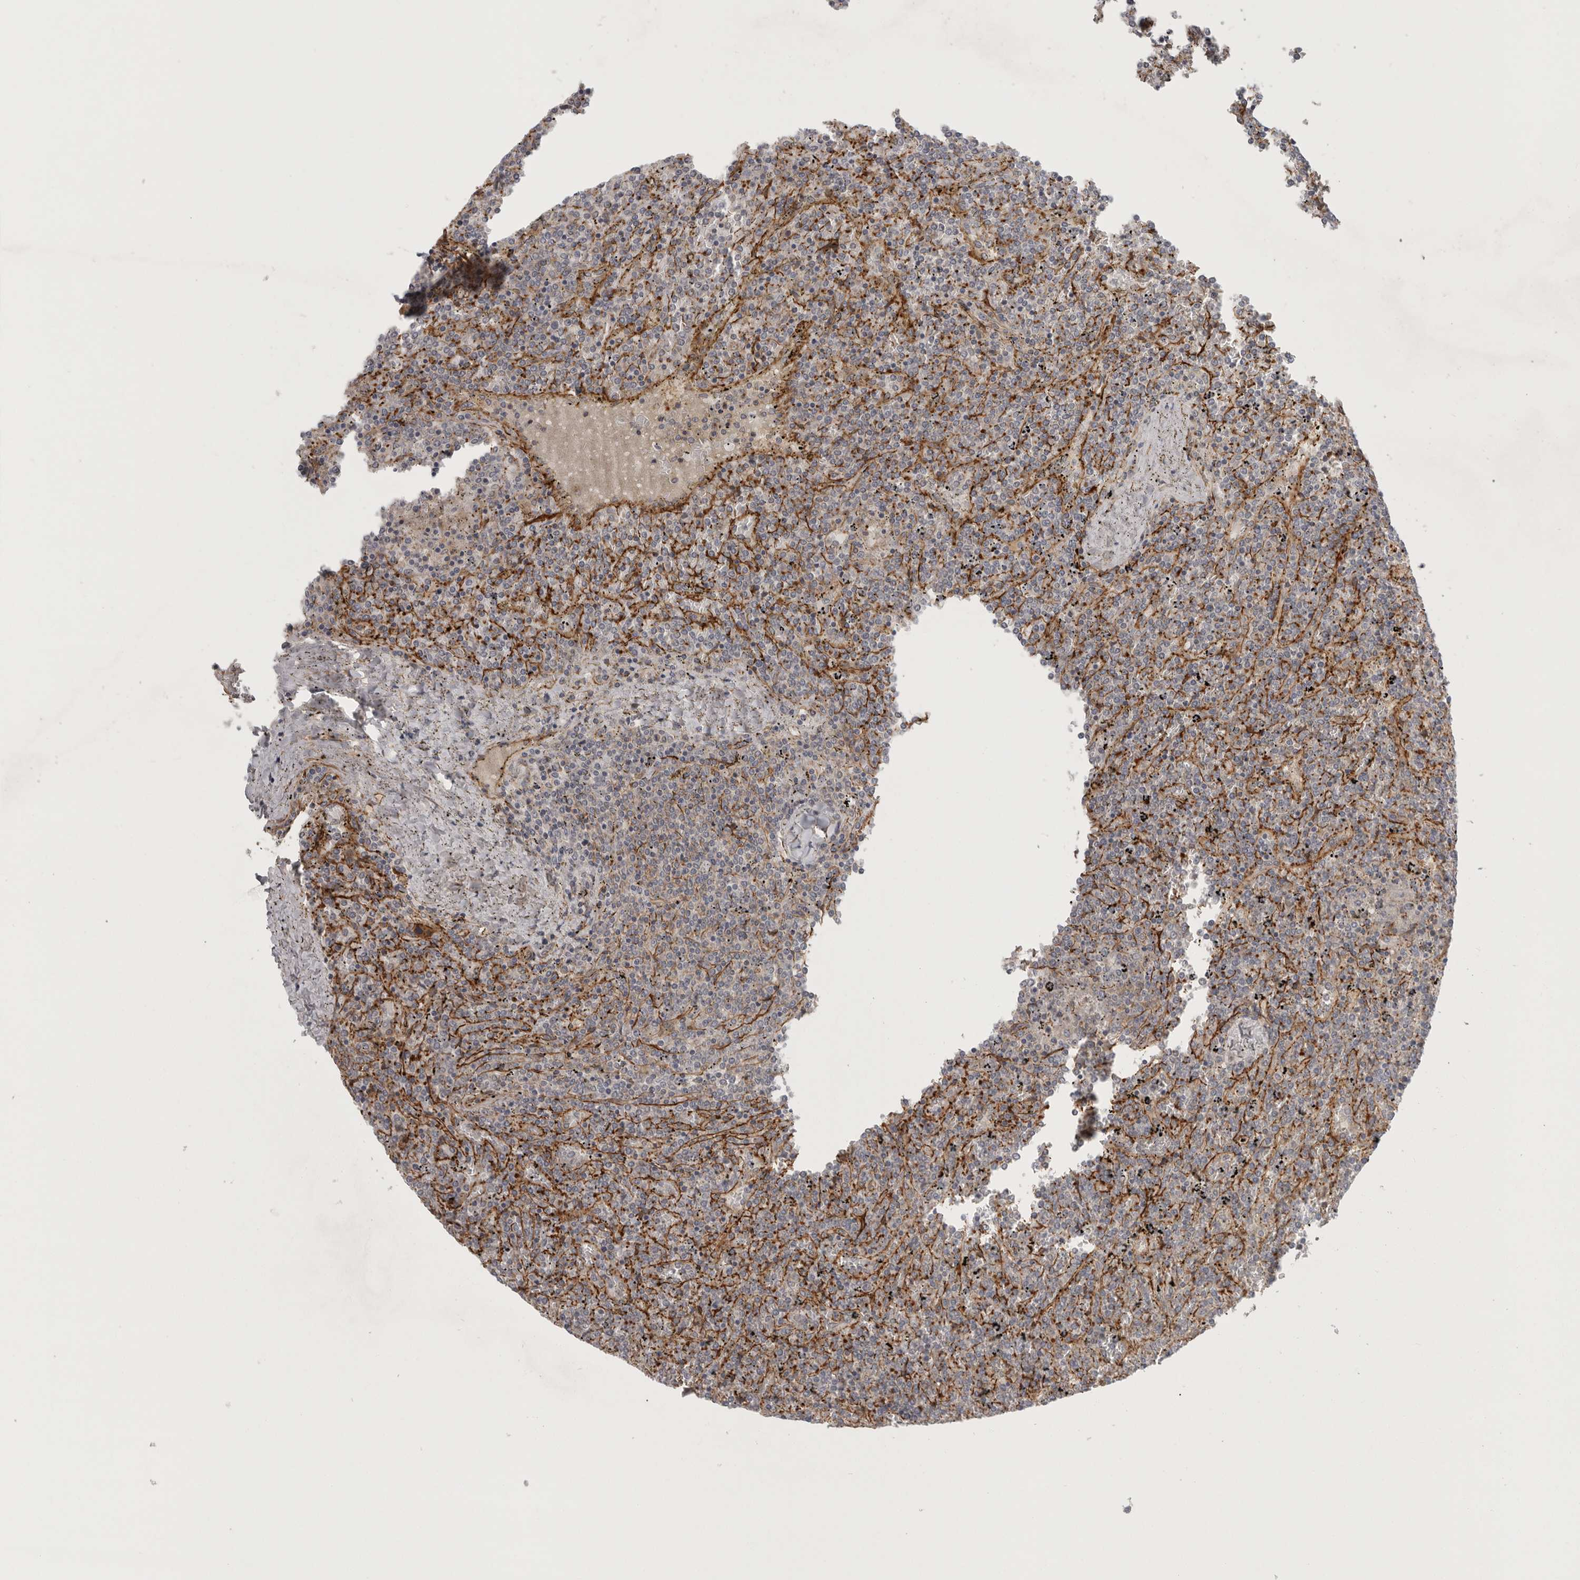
{"staining": {"intensity": "negative", "quantity": "none", "location": "none"}, "tissue": "lymphoma", "cell_type": "Tumor cells", "image_type": "cancer", "snomed": [{"axis": "morphology", "description": "Malignant lymphoma, non-Hodgkin's type, Low grade"}, {"axis": "topography", "description": "Spleen"}], "caption": "Image shows no protein staining in tumor cells of low-grade malignant lymphoma, non-Hodgkin's type tissue. Brightfield microscopy of immunohistochemistry (IHC) stained with DAB (brown) and hematoxylin (blue), captured at high magnification.", "gene": "LONRF1", "patient": {"sex": "female", "age": 19}}